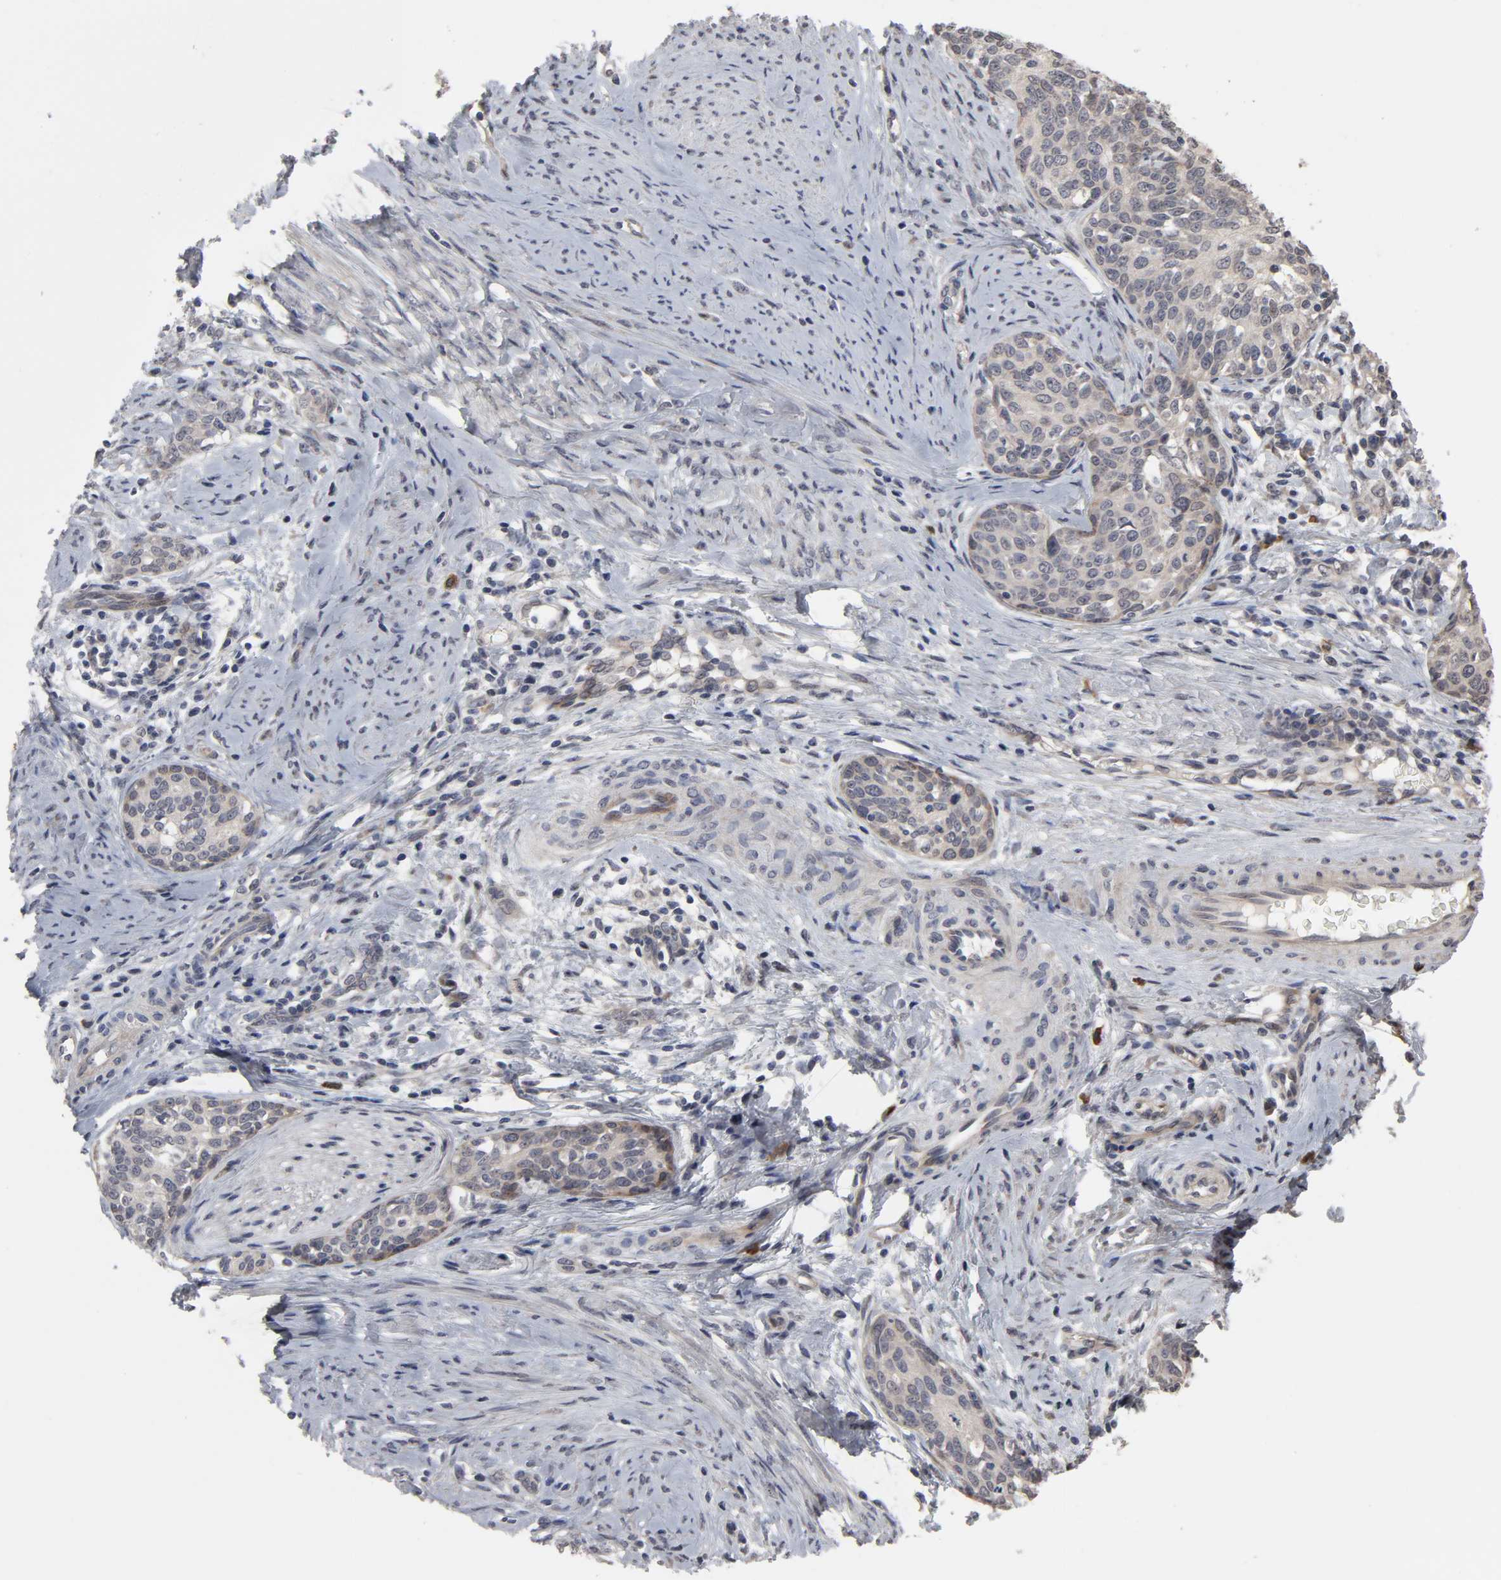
{"staining": {"intensity": "moderate", "quantity": "25%-75%", "location": "cytoplasmic/membranous"}, "tissue": "cervical cancer", "cell_type": "Tumor cells", "image_type": "cancer", "snomed": [{"axis": "morphology", "description": "Squamous cell carcinoma, NOS"}, {"axis": "morphology", "description": "Adenocarcinoma, NOS"}, {"axis": "topography", "description": "Cervix"}], "caption": "Protein analysis of adenocarcinoma (cervical) tissue shows moderate cytoplasmic/membranous expression in approximately 25%-75% of tumor cells.", "gene": "HNF4A", "patient": {"sex": "female", "age": 52}}